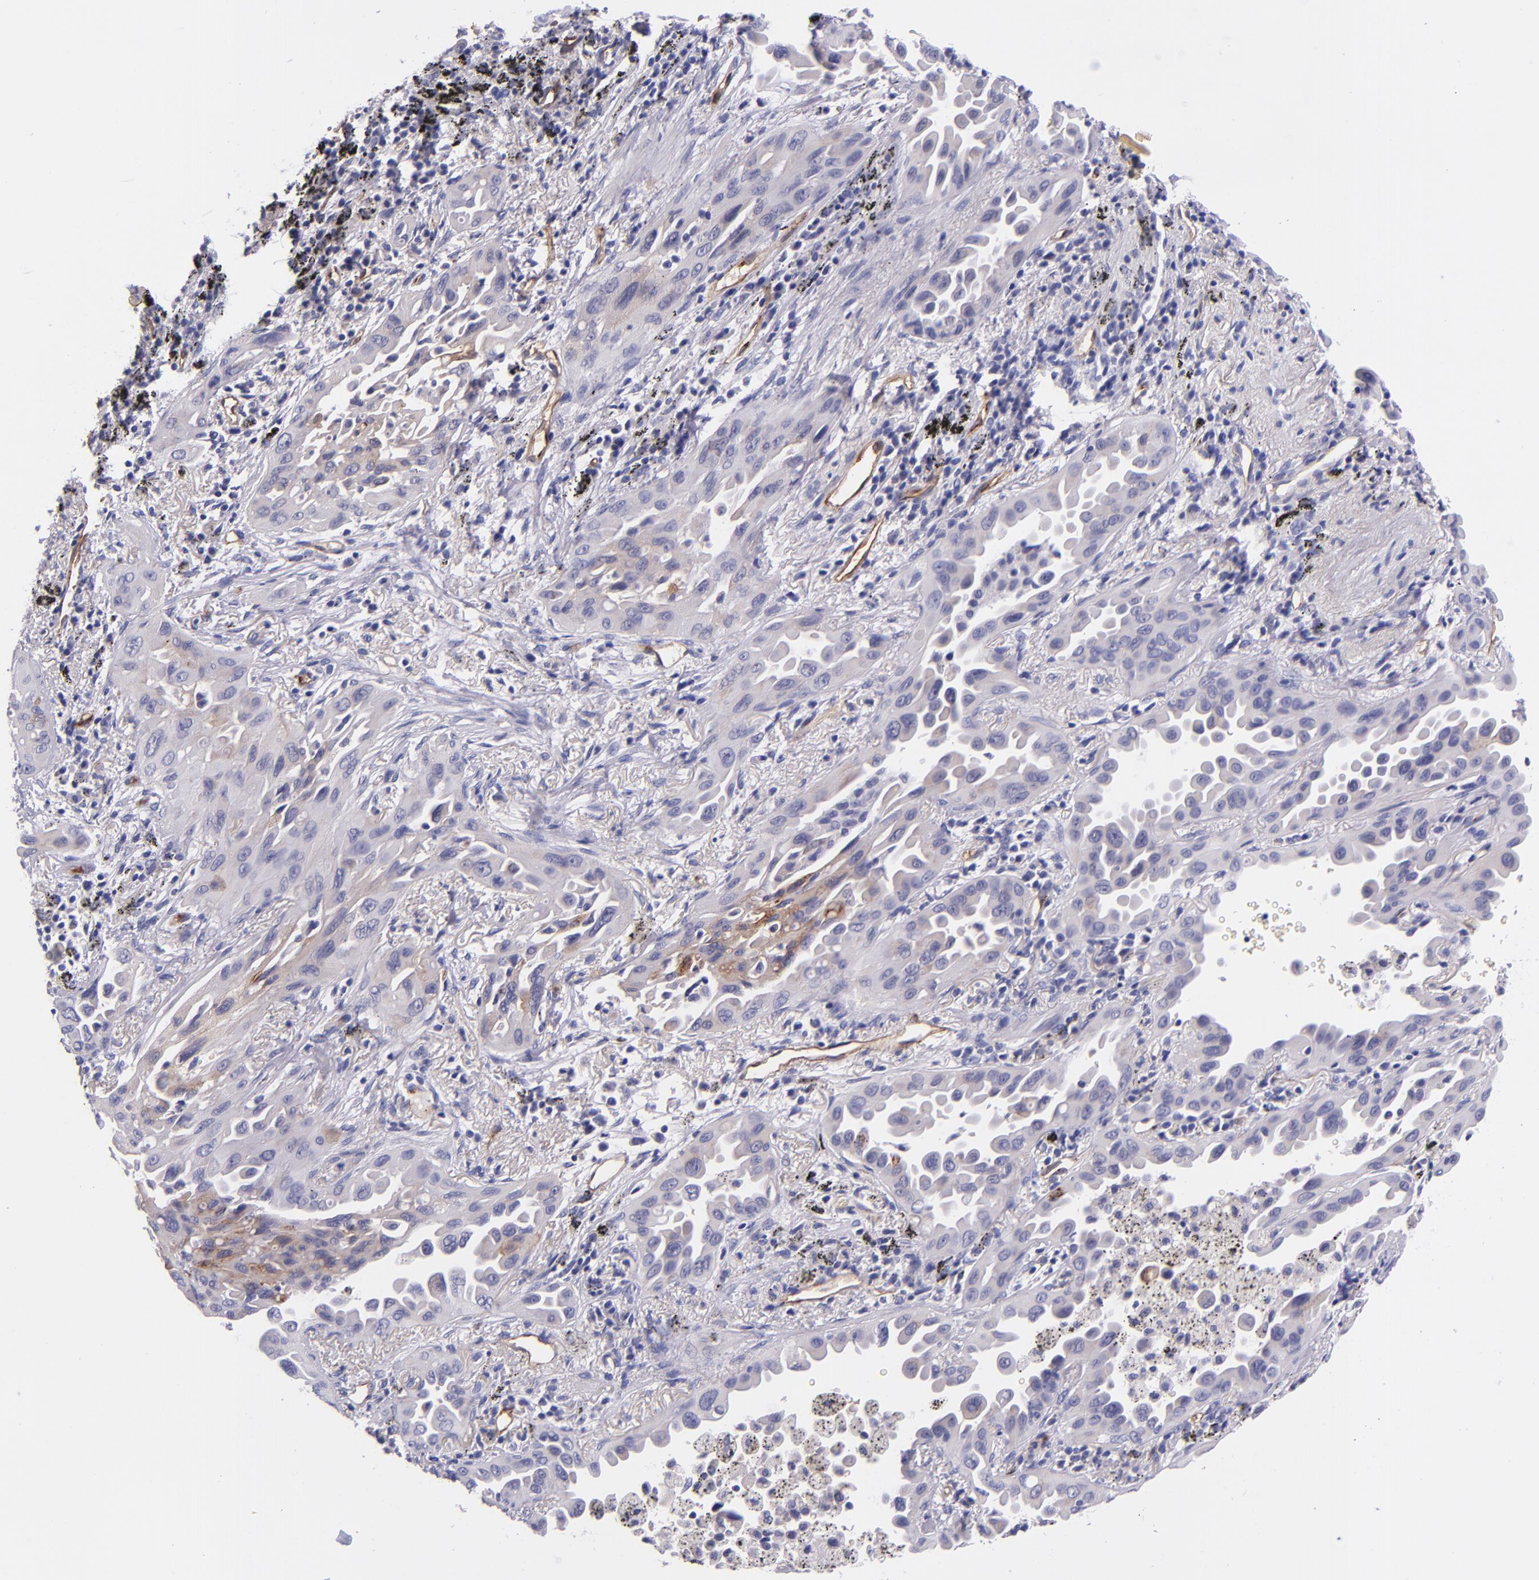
{"staining": {"intensity": "moderate", "quantity": "<25%", "location": "cytoplasmic/membranous"}, "tissue": "lung cancer", "cell_type": "Tumor cells", "image_type": "cancer", "snomed": [{"axis": "morphology", "description": "Adenocarcinoma, NOS"}, {"axis": "topography", "description": "Lung"}], "caption": "Immunohistochemistry (IHC) photomicrograph of neoplastic tissue: lung adenocarcinoma stained using immunohistochemistry (IHC) reveals low levels of moderate protein expression localized specifically in the cytoplasmic/membranous of tumor cells, appearing as a cytoplasmic/membranous brown color.", "gene": "NOS3", "patient": {"sex": "male", "age": 68}}